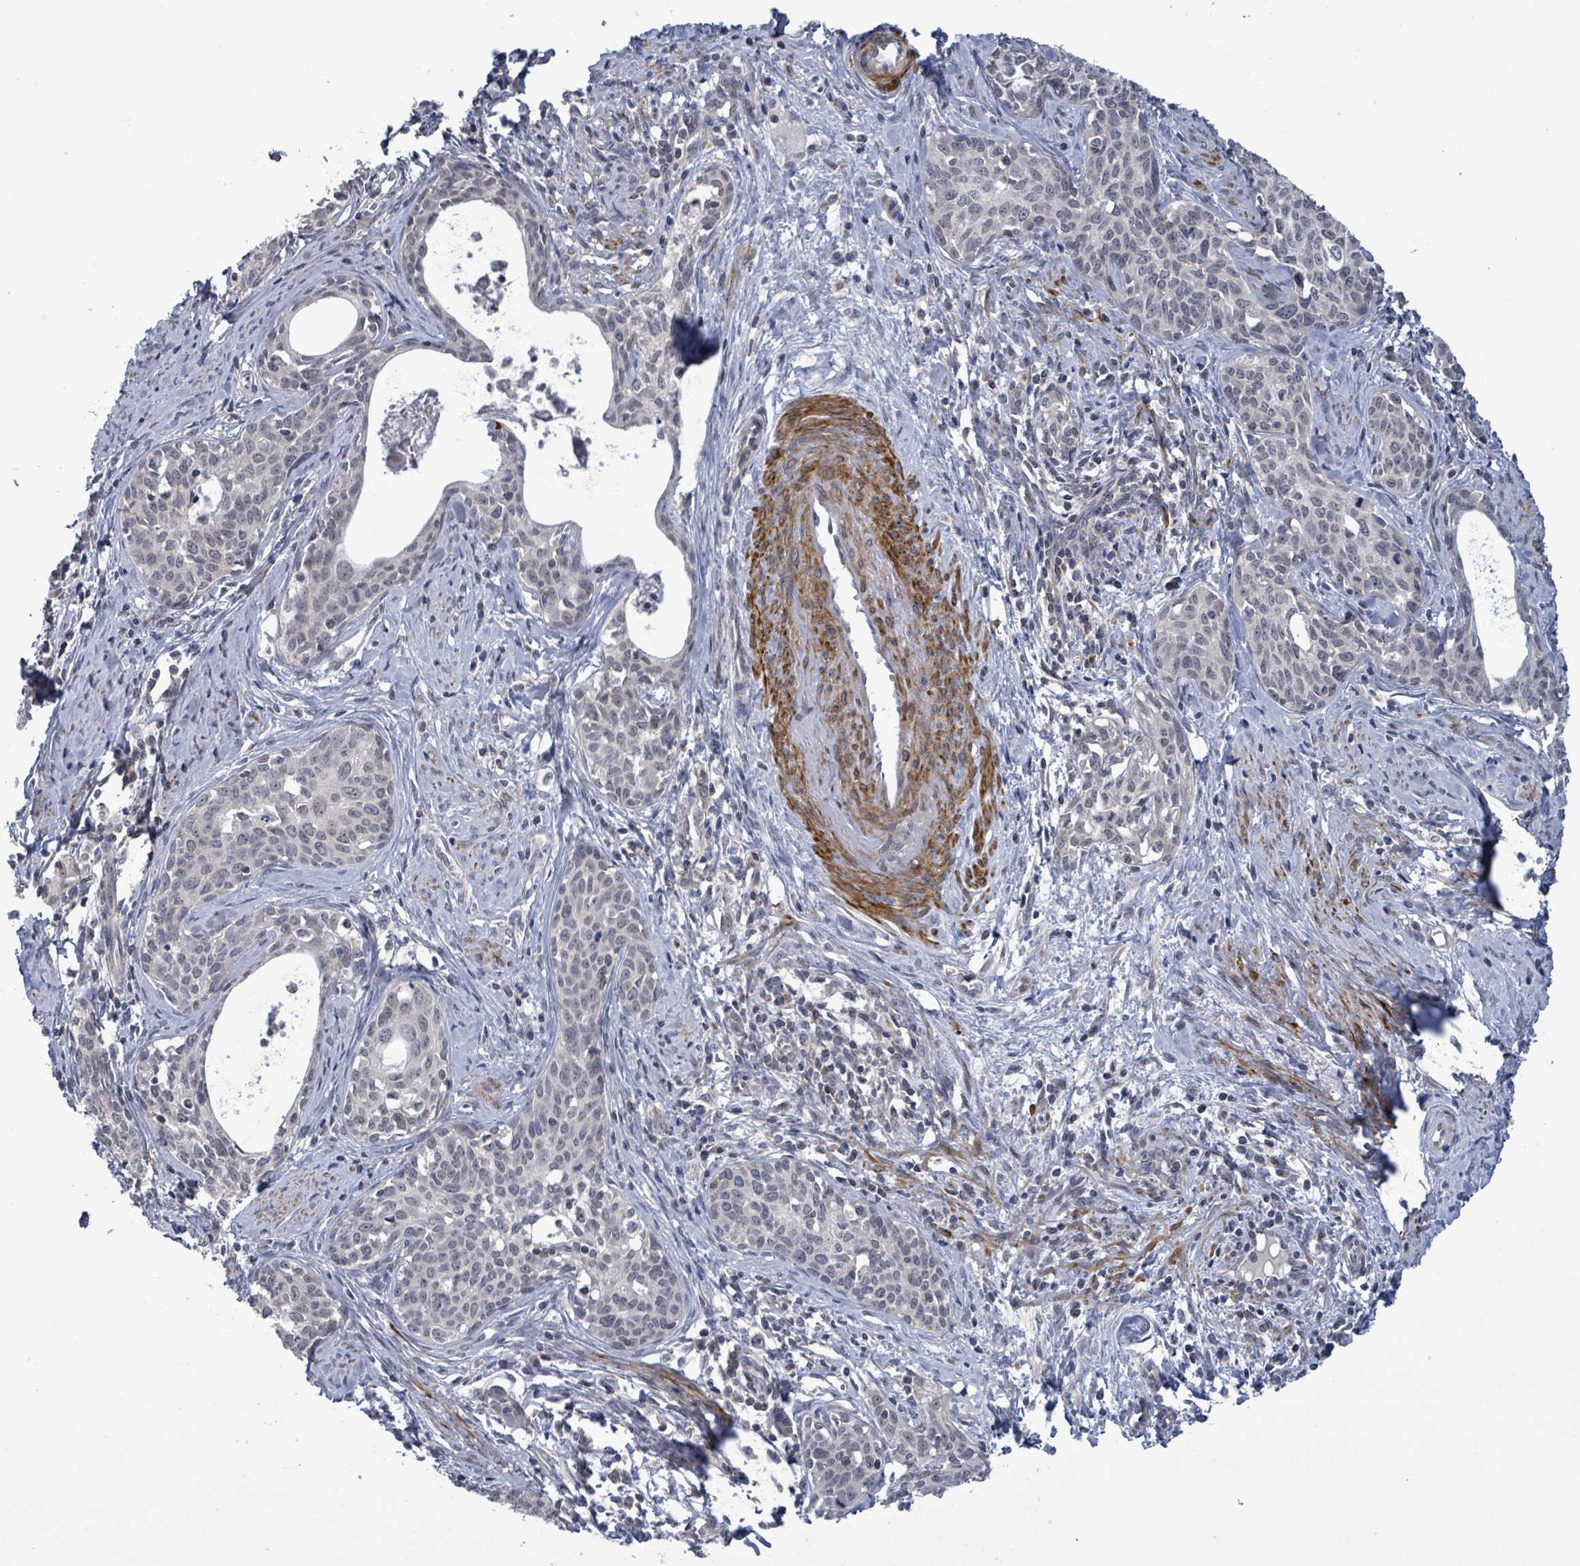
{"staining": {"intensity": "negative", "quantity": "none", "location": "none"}, "tissue": "cervical cancer", "cell_type": "Tumor cells", "image_type": "cancer", "snomed": [{"axis": "morphology", "description": "Squamous cell carcinoma, NOS"}, {"axis": "topography", "description": "Cervix"}], "caption": "Tumor cells show no significant staining in cervical cancer. Brightfield microscopy of IHC stained with DAB (3,3'-diaminobenzidine) (brown) and hematoxylin (blue), captured at high magnification.", "gene": "AMMECR1", "patient": {"sex": "female", "age": 52}}